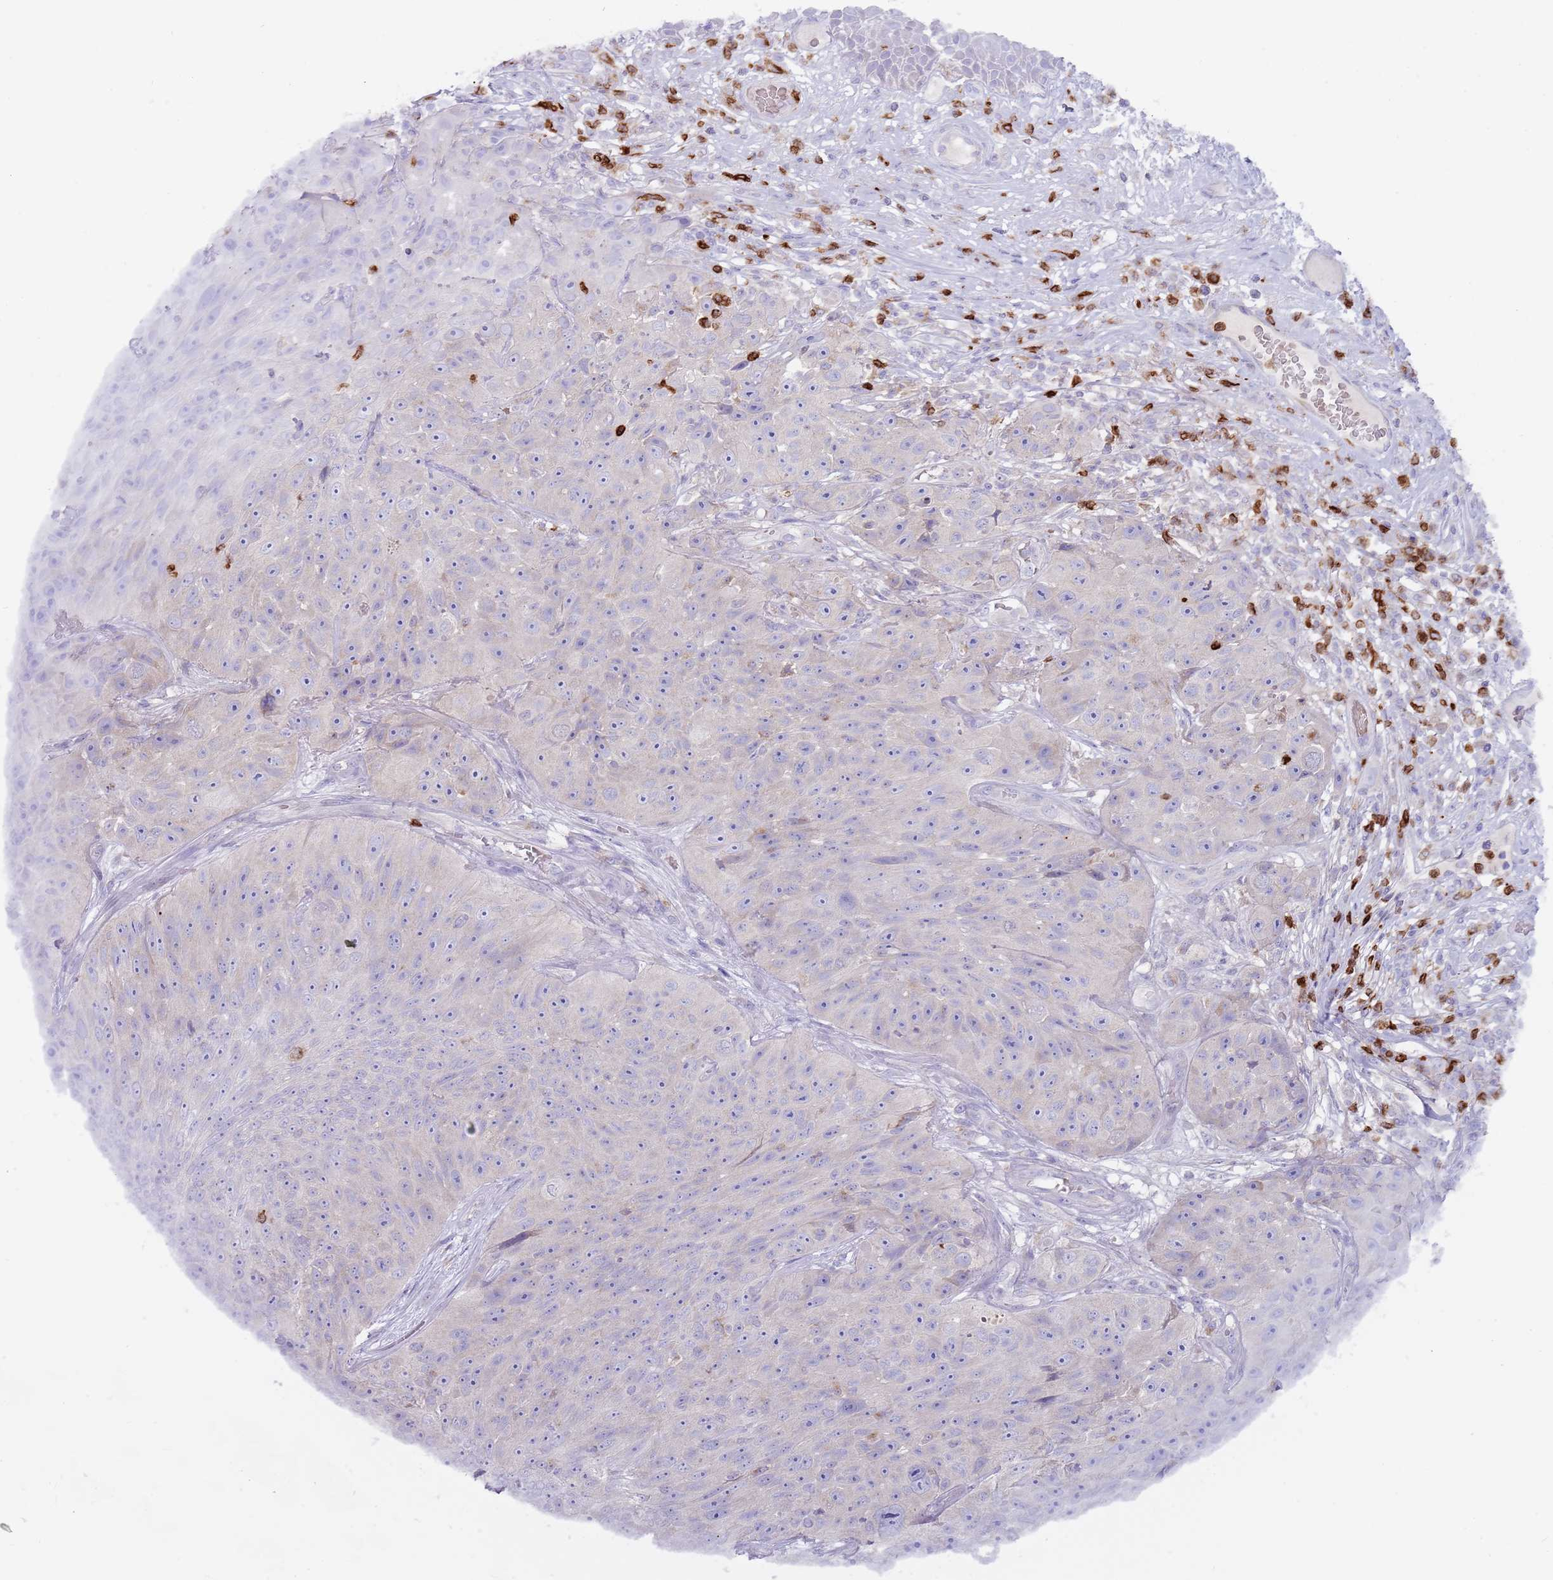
{"staining": {"intensity": "negative", "quantity": "none", "location": "none"}, "tissue": "skin cancer", "cell_type": "Tumor cells", "image_type": "cancer", "snomed": [{"axis": "morphology", "description": "Squamous cell carcinoma, NOS"}, {"axis": "topography", "description": "Skin"}], "caption": "Skin squamous cell carcinoma was stained to show a protein in brown. There is no significant staining in tumor cells. Brightfield microscopy of immunohistochemistry (IHC) stained with DAB (brown) and hematoxylin (blue), captured at high magnification.", "gene": "TMEM251", "patient": {"sex": "female", "age": 87}}